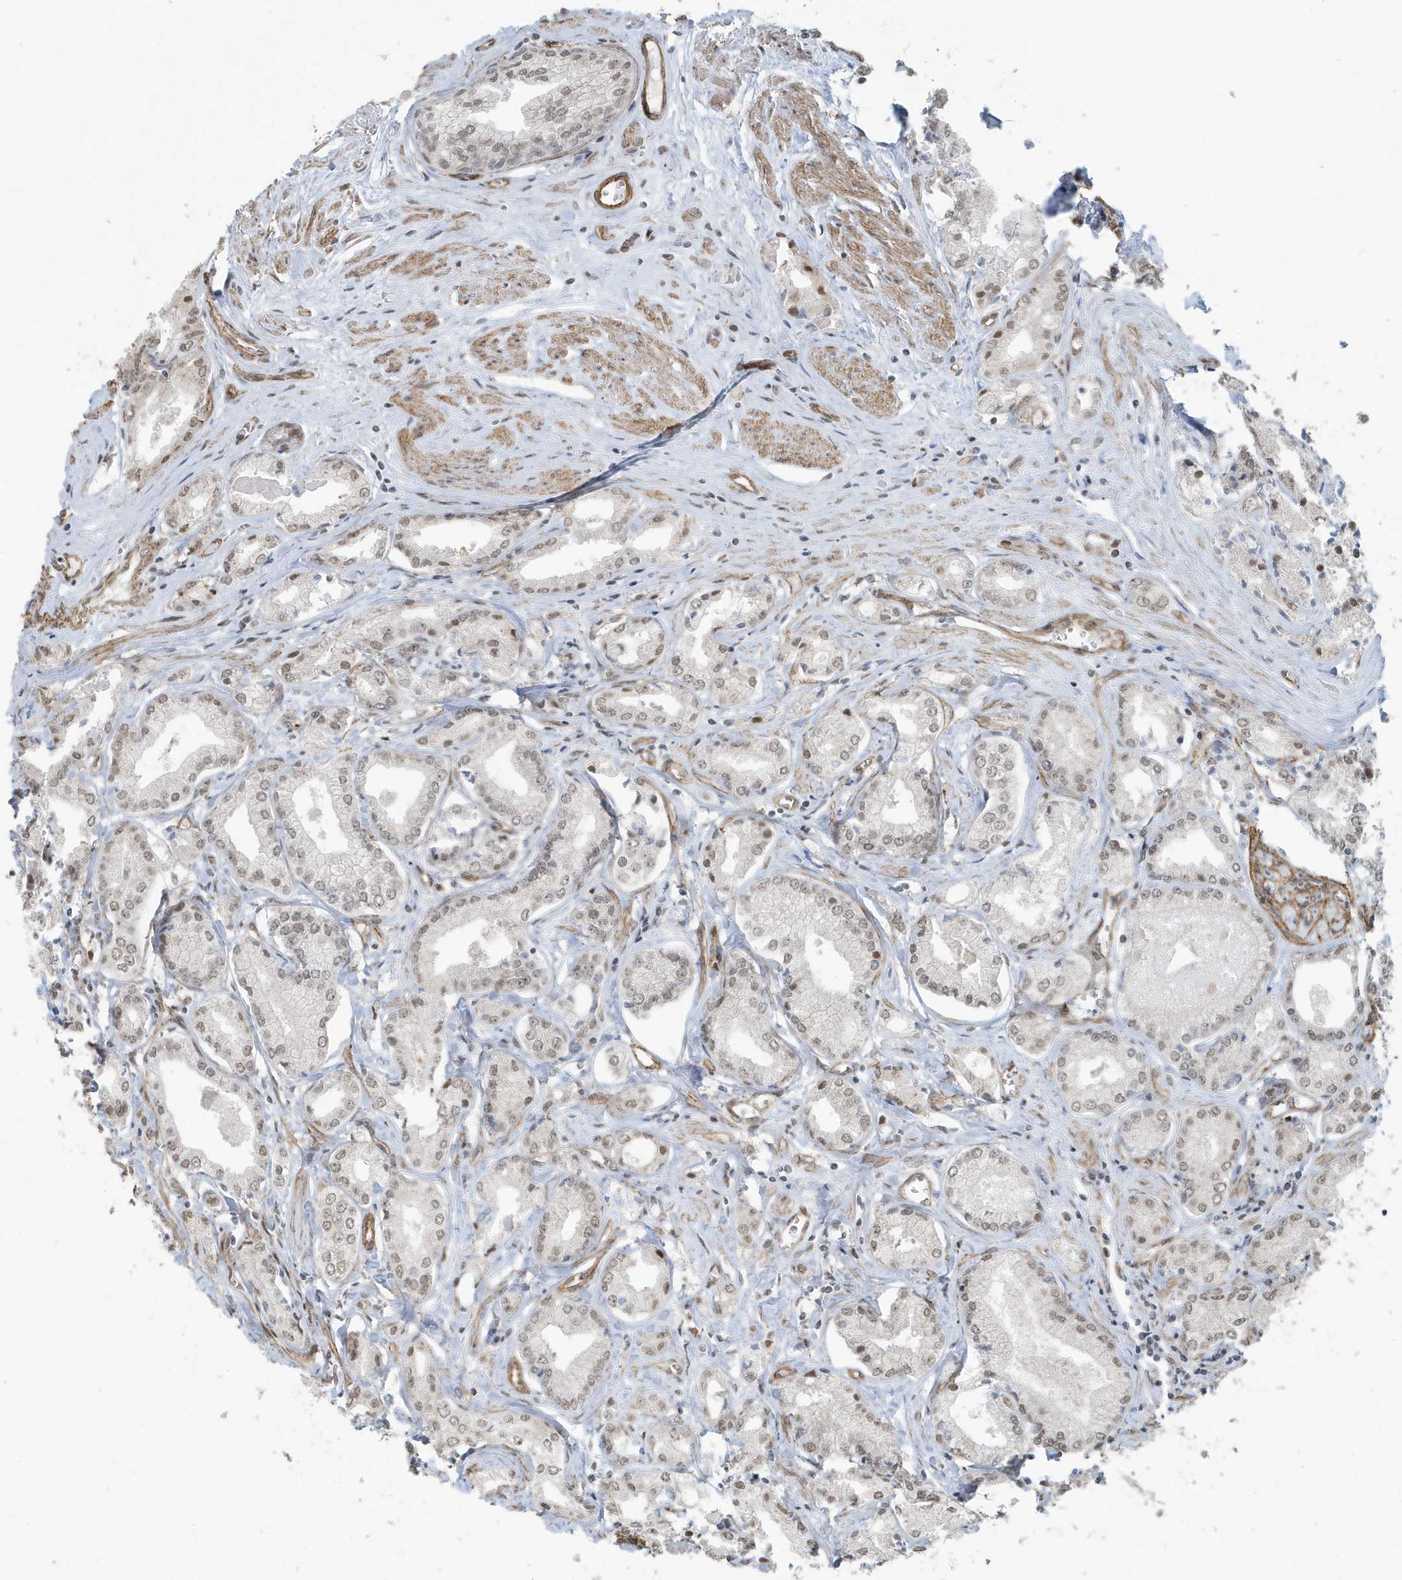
{"staining": {"intensity": "weak", "quantity": "<25%", "location": "nuclear"}, "tissue": "prostate cancer", "cell_type": "Tumor cells", "image_type": "cancer", "snomed": [{"axis": "morphology", "description": "Adenocarcinoma, Low grade"}, {"axis": "topography", "description": "Prostate"}], "caption": "Immunohistochemistry (IHC) image of neoplastic tissue: prostate cancer stained with DAB (3,3'-diaminobenzidine) demonstrates no significant protein positivity in tumor cells.", "gene": "CHCHD4", "patient": {"sex": "male", "age": 60}}